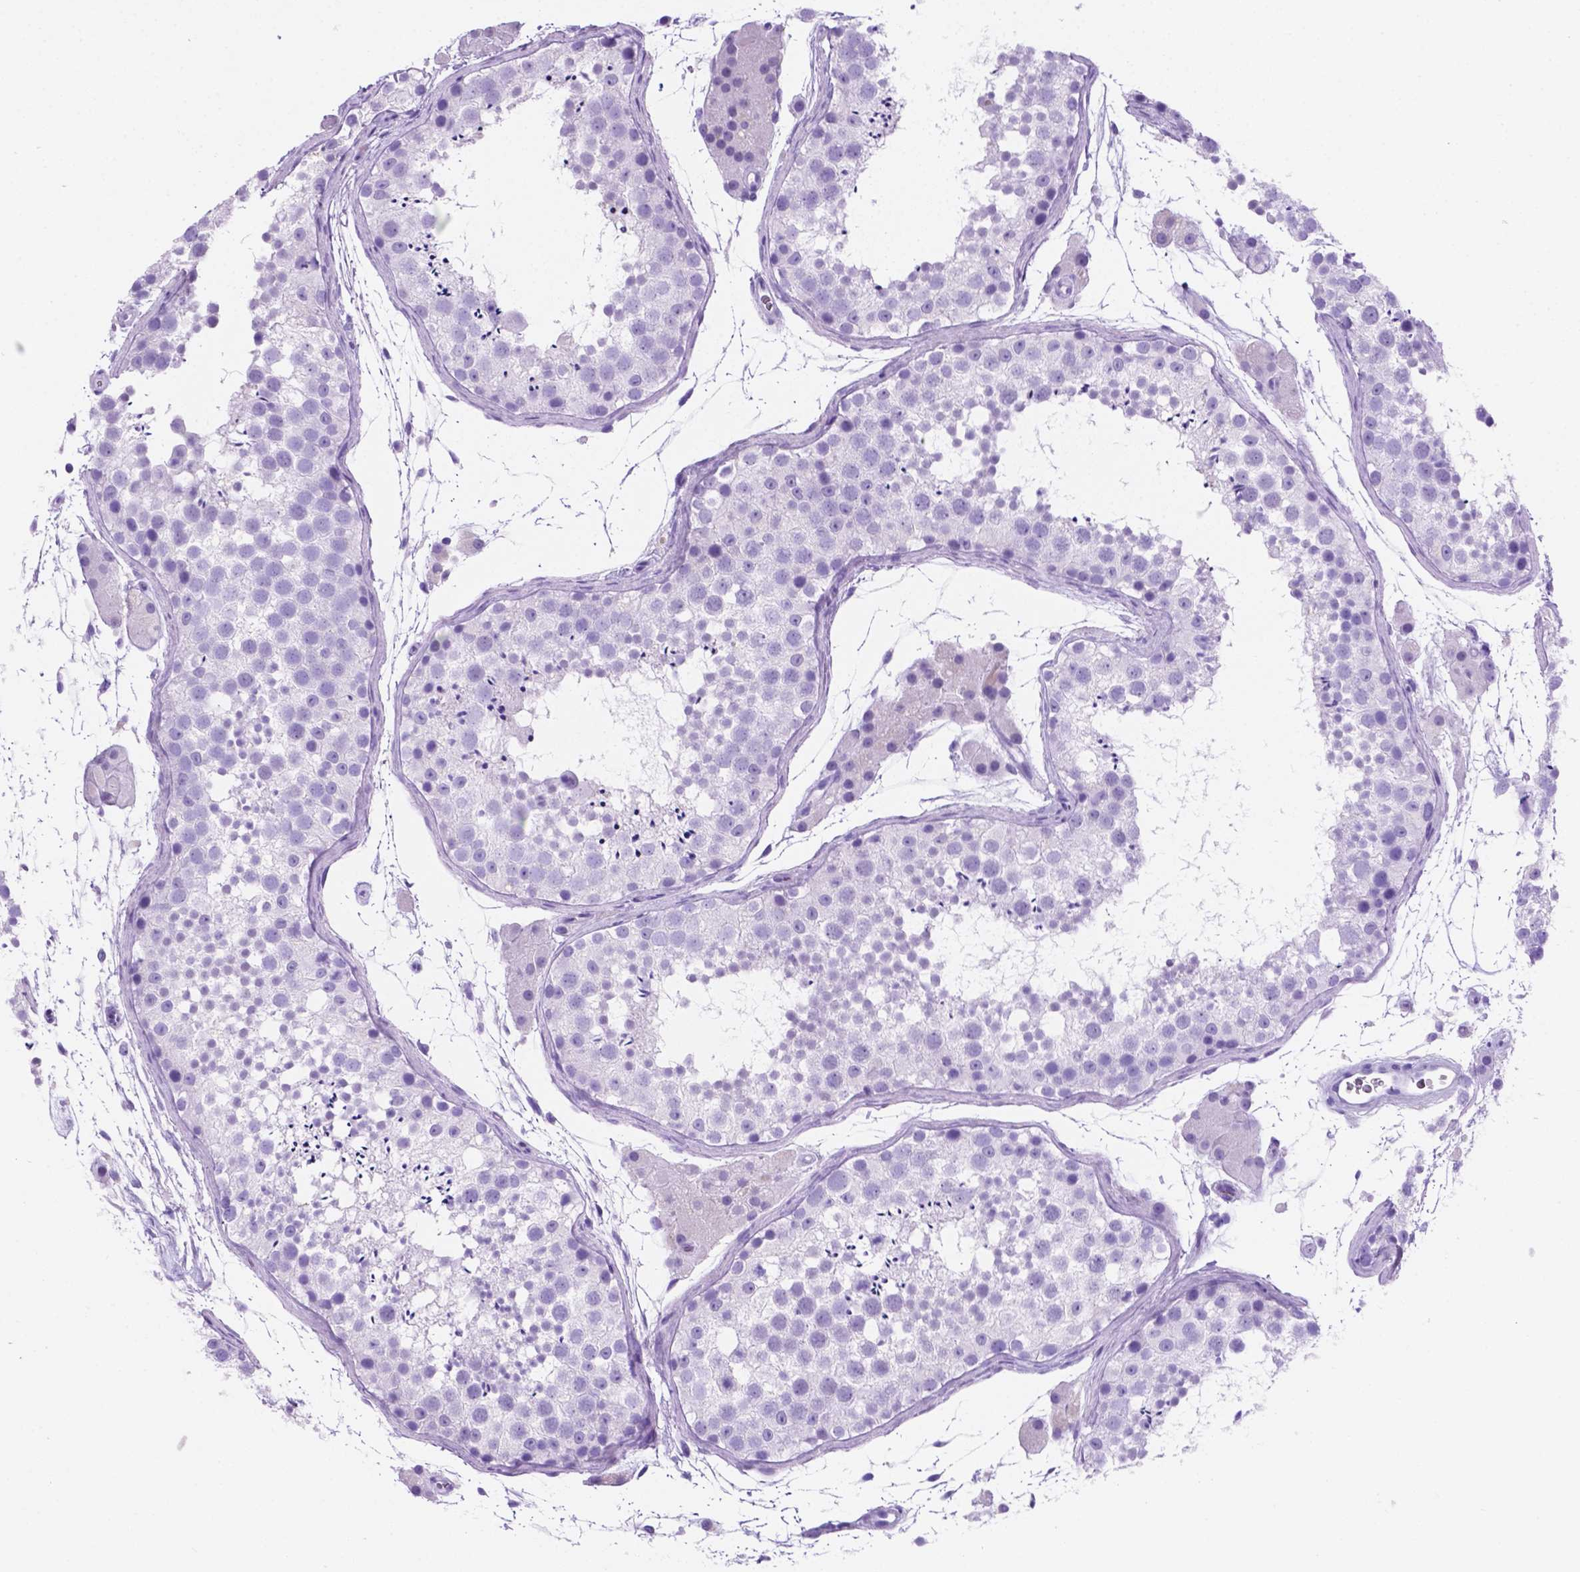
{"staining": {"intensity": "negative", "quantity": "none", "location": "none"}, "tissue": "testis", "cell_type": "Cells in seminiferous ducts", "image_type": "normal", "snomed": [{"axis": "morphology", "description": "Normal tissue, NOS"}, {"axis": "topography", "description": "Testis"}], "caption": "Cells in seminiferous ducts are negative for protein expression in unremarkable human testis. The staining is performed using DAB (3,3'-diaminobenzidine) brown chromogen with nuclei counter-stained in using hematoxylin.", "gene": "C17orf107", "patient": {"sex": "male", "age": 41}}